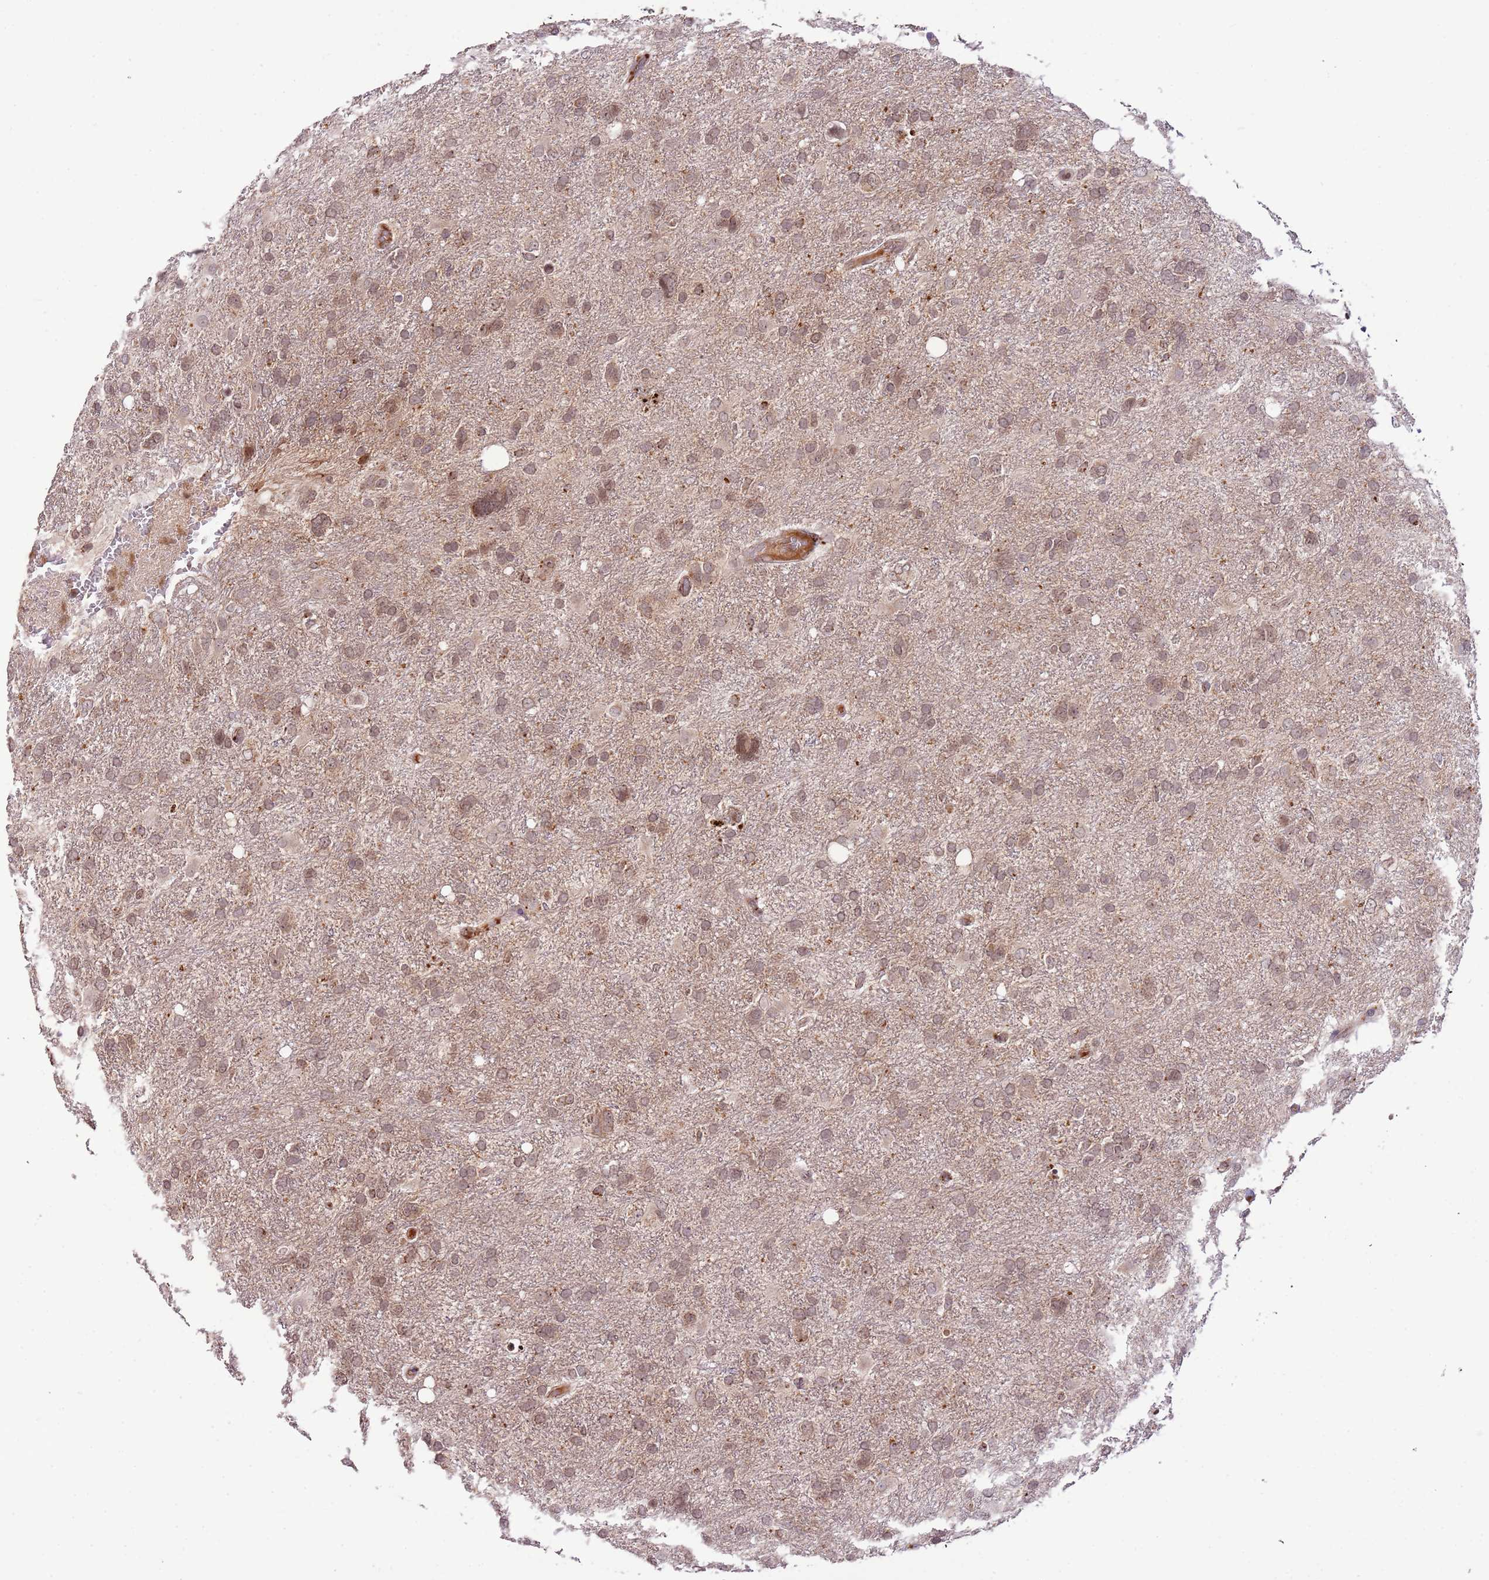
{"staining": {"intensity": "weak", "quantity": ">75%", "location": "cytoplasmic/membranous,nuclear"}, "tissue": "glioma", "cell_type": "Tumor cells", "image_type": "cancer", "snomed": [{"axis": "morphology", "description": "Glioma, malignant, High grade"}, {"axis": "topography", "description": "Brain"}], "caption": "An immunohistochemistry micrograph of tumor tissue is shown. Protein staining in brown highlights weak cytoplasmic/membranous and nuclear positivity in glioma within tumor cells.", "gene": "SAMSN1", "patient": {"sex": "male", "age": 61}}